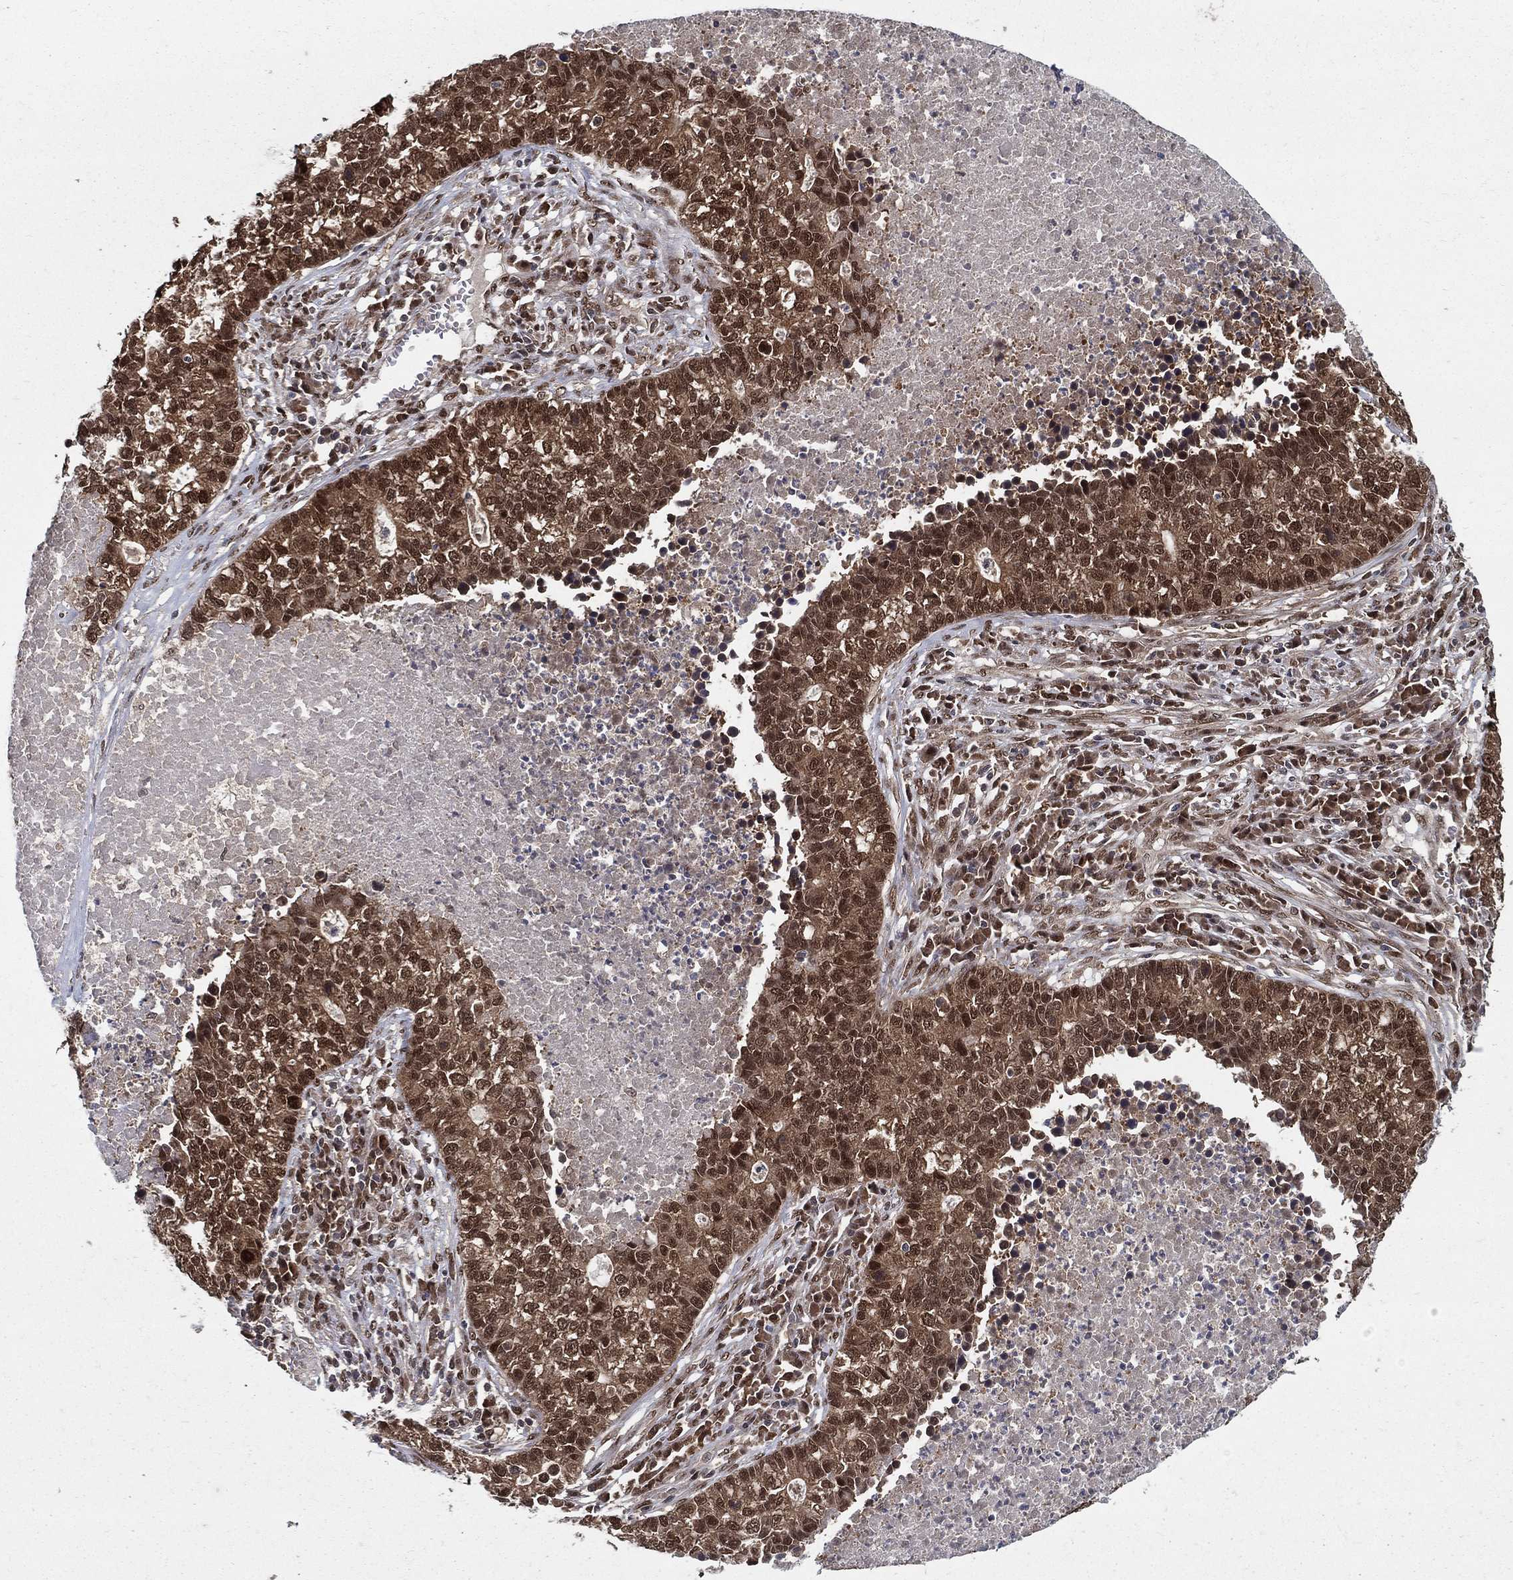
{"staining": {"intensity": "moderate", "quantity": ">75%", "location": "cytoplasmic/membranous,nuclear"}, "tissue": "lung cancer", "cell_type": "Tumor cells", "image_type": "cancer", "snomed": [{"axis": "morphology", "description": "Adenocarcinoma, NOS"}, {"axis": "topography", "description": "Lung"}], "caption": "About >75% of tumor cells in human lung cancer (adenocarcinoma) reveal moderate cytoplasmic/membranous and nuclear protein positivity as visualized by brown immunohistochemical staining.", "gene": "CARM1", "patient": {"sex": "male", "age": 57}}